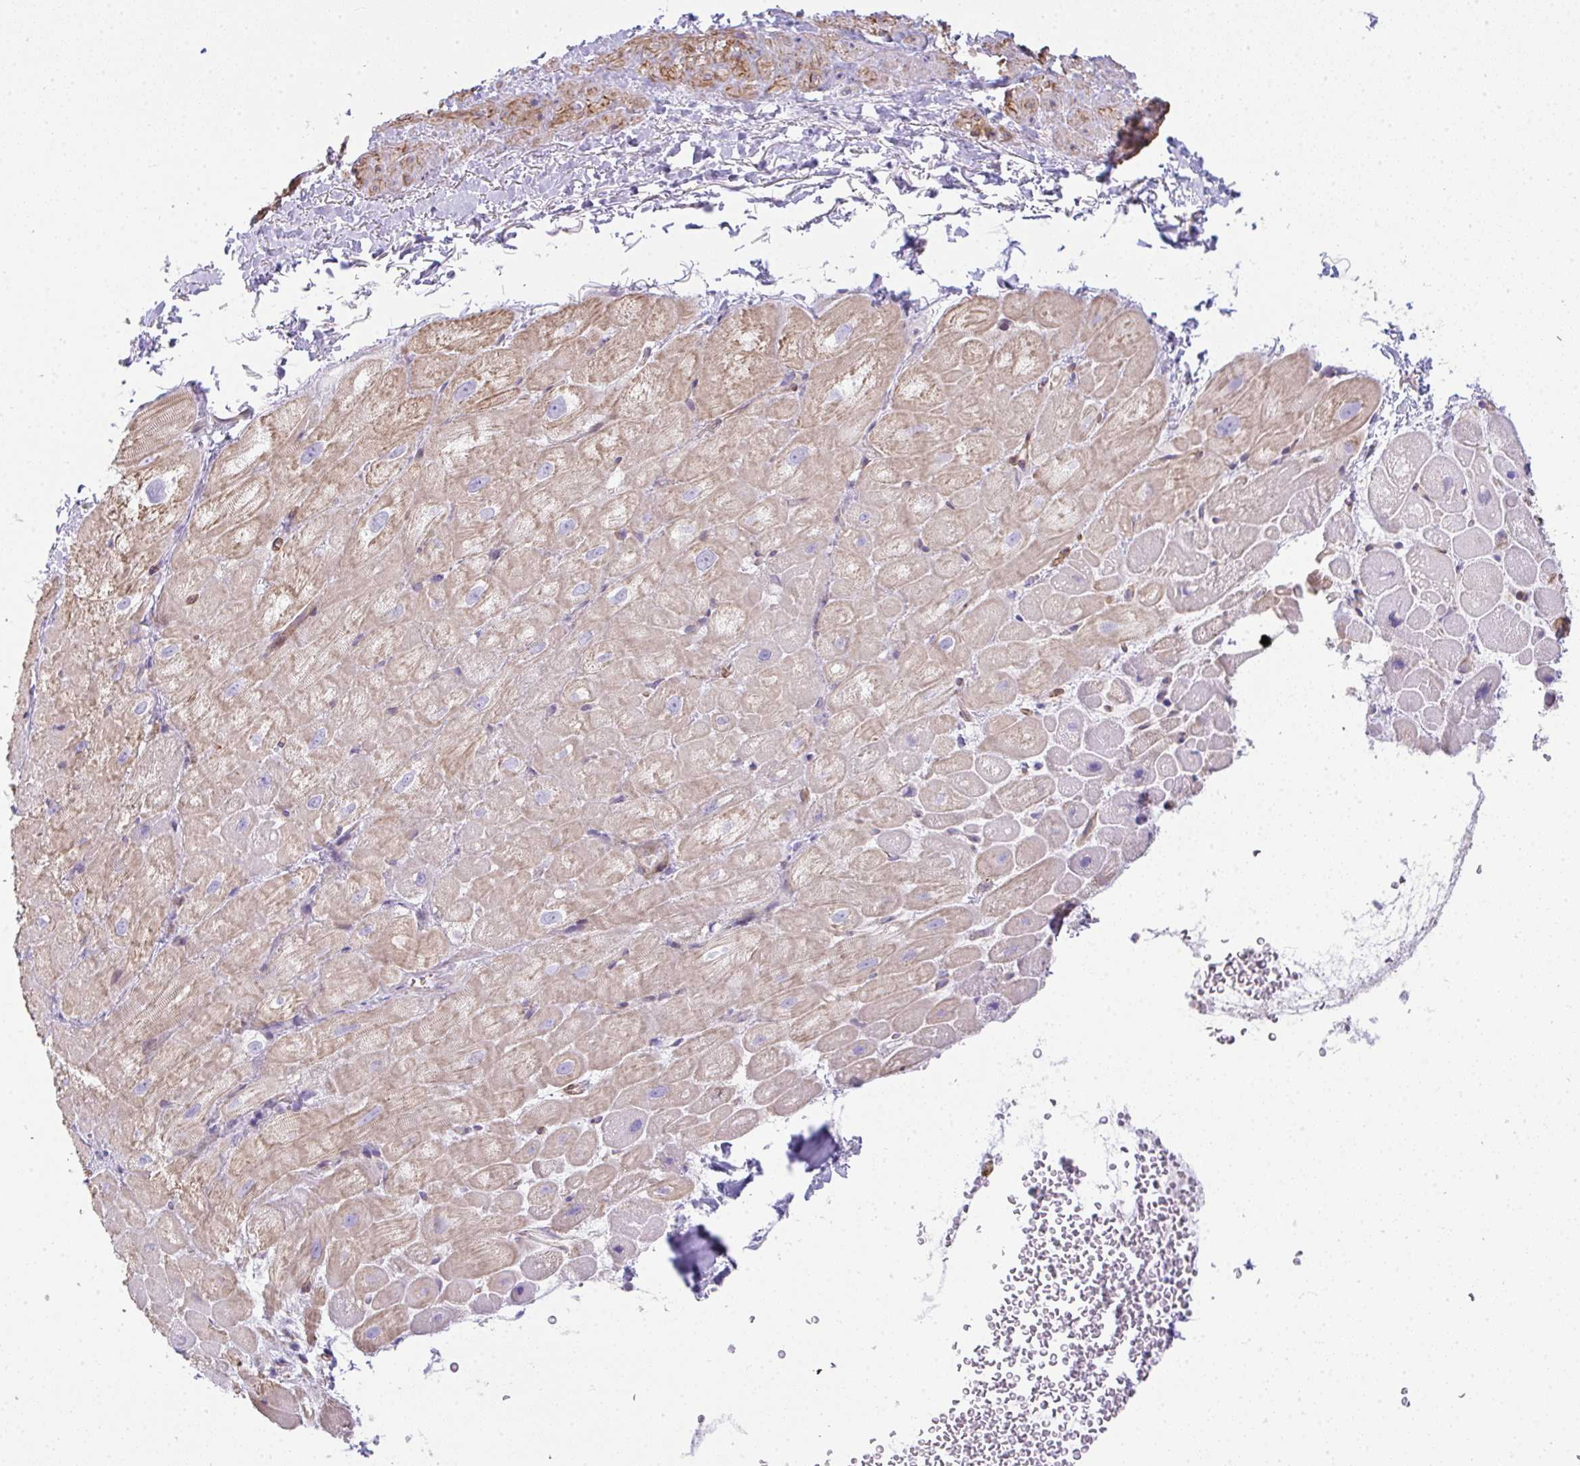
{"staining": {"intensity": "moderate", "quantity": "25%-75%", "location": "cytoplasmic/membranous"}, "tissue": "heart muscle", "cell_type": "Cardiomyocytes", "image_type": "normal", "snomed": [{"axis": "morphology", "description": "Normal tissue, NOS"}, {"axis": "topography", "description": "Heart"}], "caption": "Moderate cytoplasmic/membranous protein expression is identified in about 25%-75% of cardiomyocytes in heart muscle. Nuclei are stained in blue.", "gene": "CDRT15", "patient": {"sex": "male", "age": 62}}